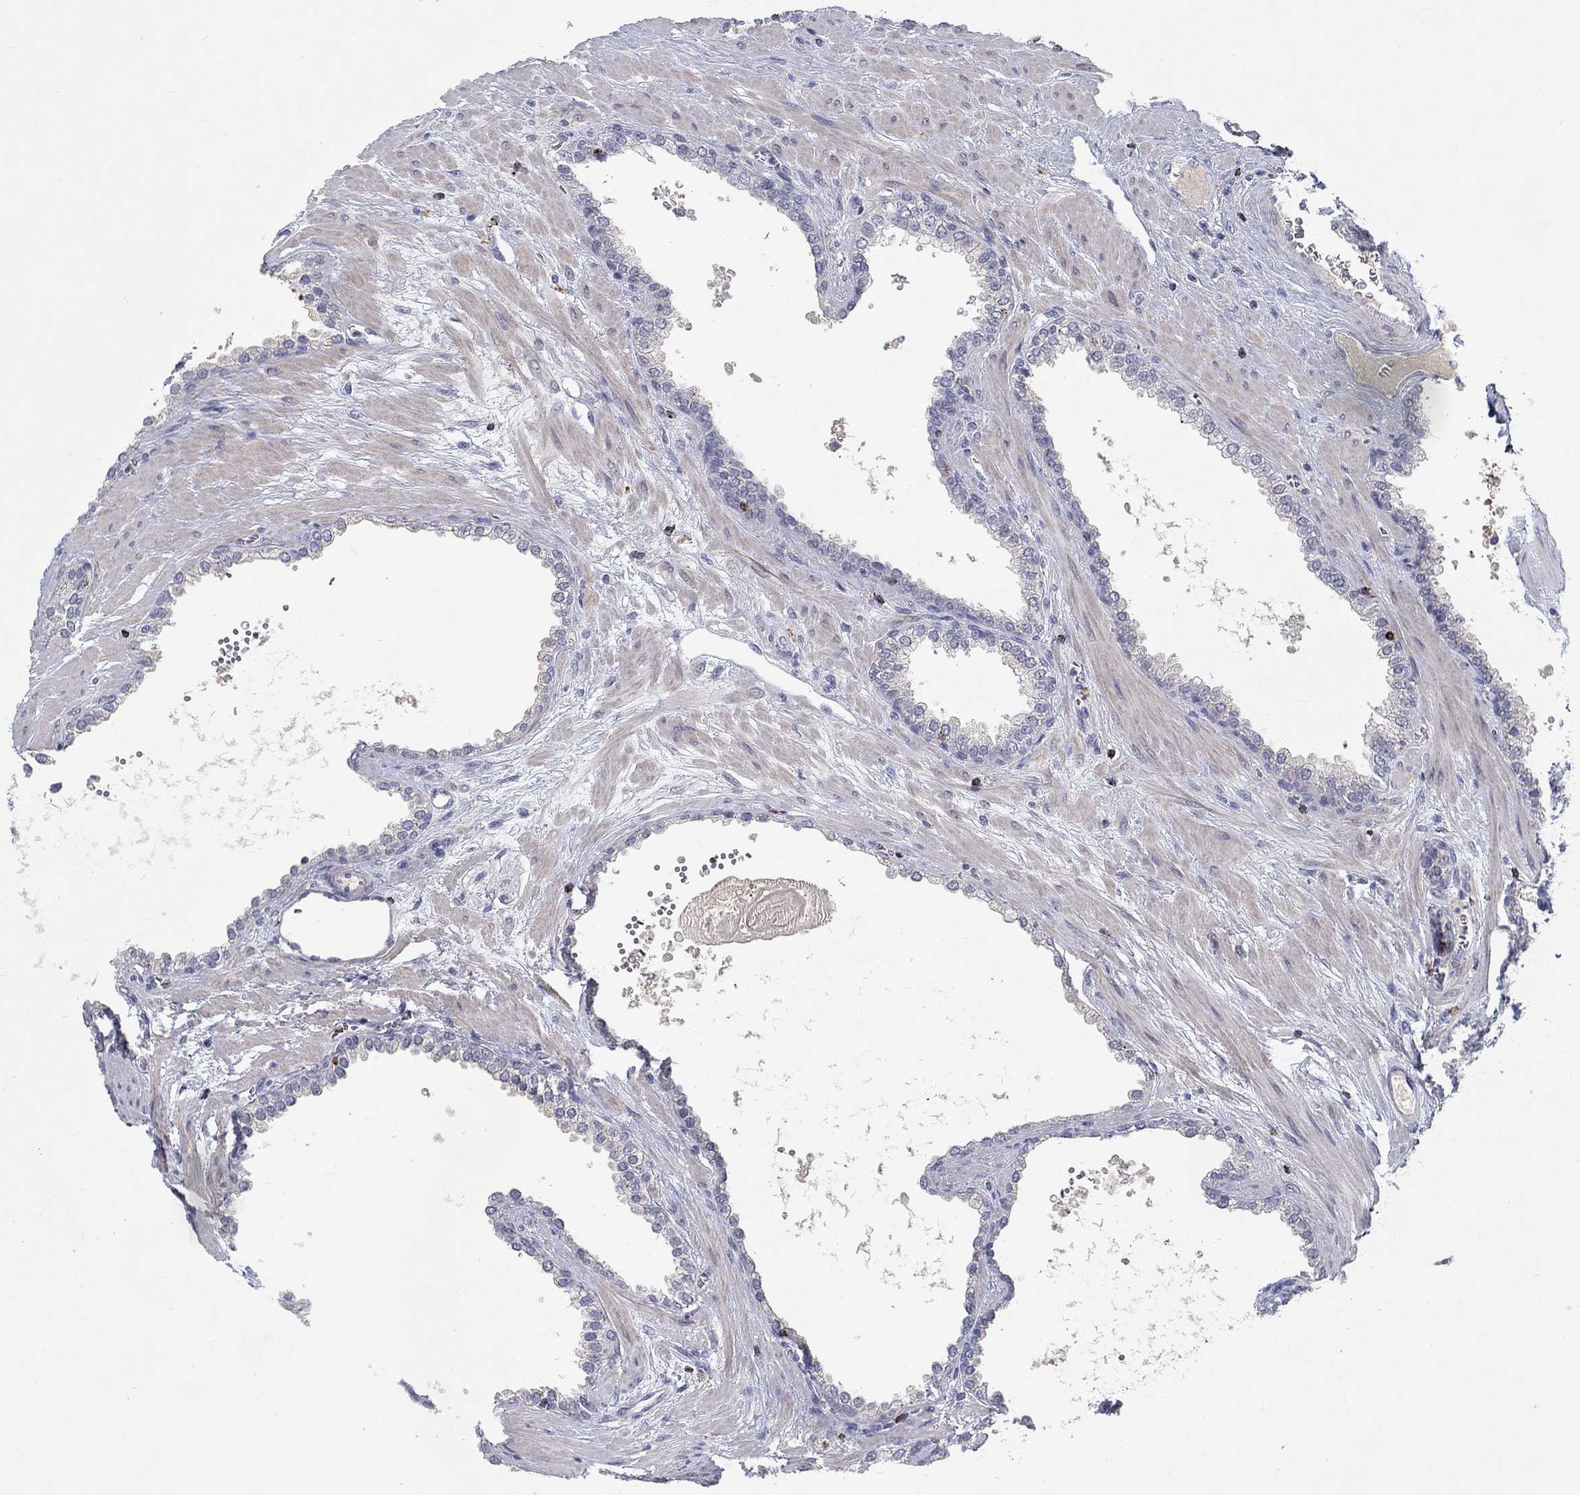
{"staining": {"intensity": "negative", "quantity": "none", "location": "none"}, "tissue": "prostate cancer", "cell_type": "Tumor cells", "image_type": "cancer", "snomed": [{"axis": "morphology", "description": "Adenocarcinoma, NOS"}, {"axis": "topography", "description": "Prostate"}], "caption": "A micrograph of human adenocarcinoma (prostate) is negative for staining in tumor cells. The staining is performed using DAB brown chromogen with nuclei counter-stained in using hematoxylin.", "gene": "GZMA", "patient": {"sex": "male", "age": 67}}